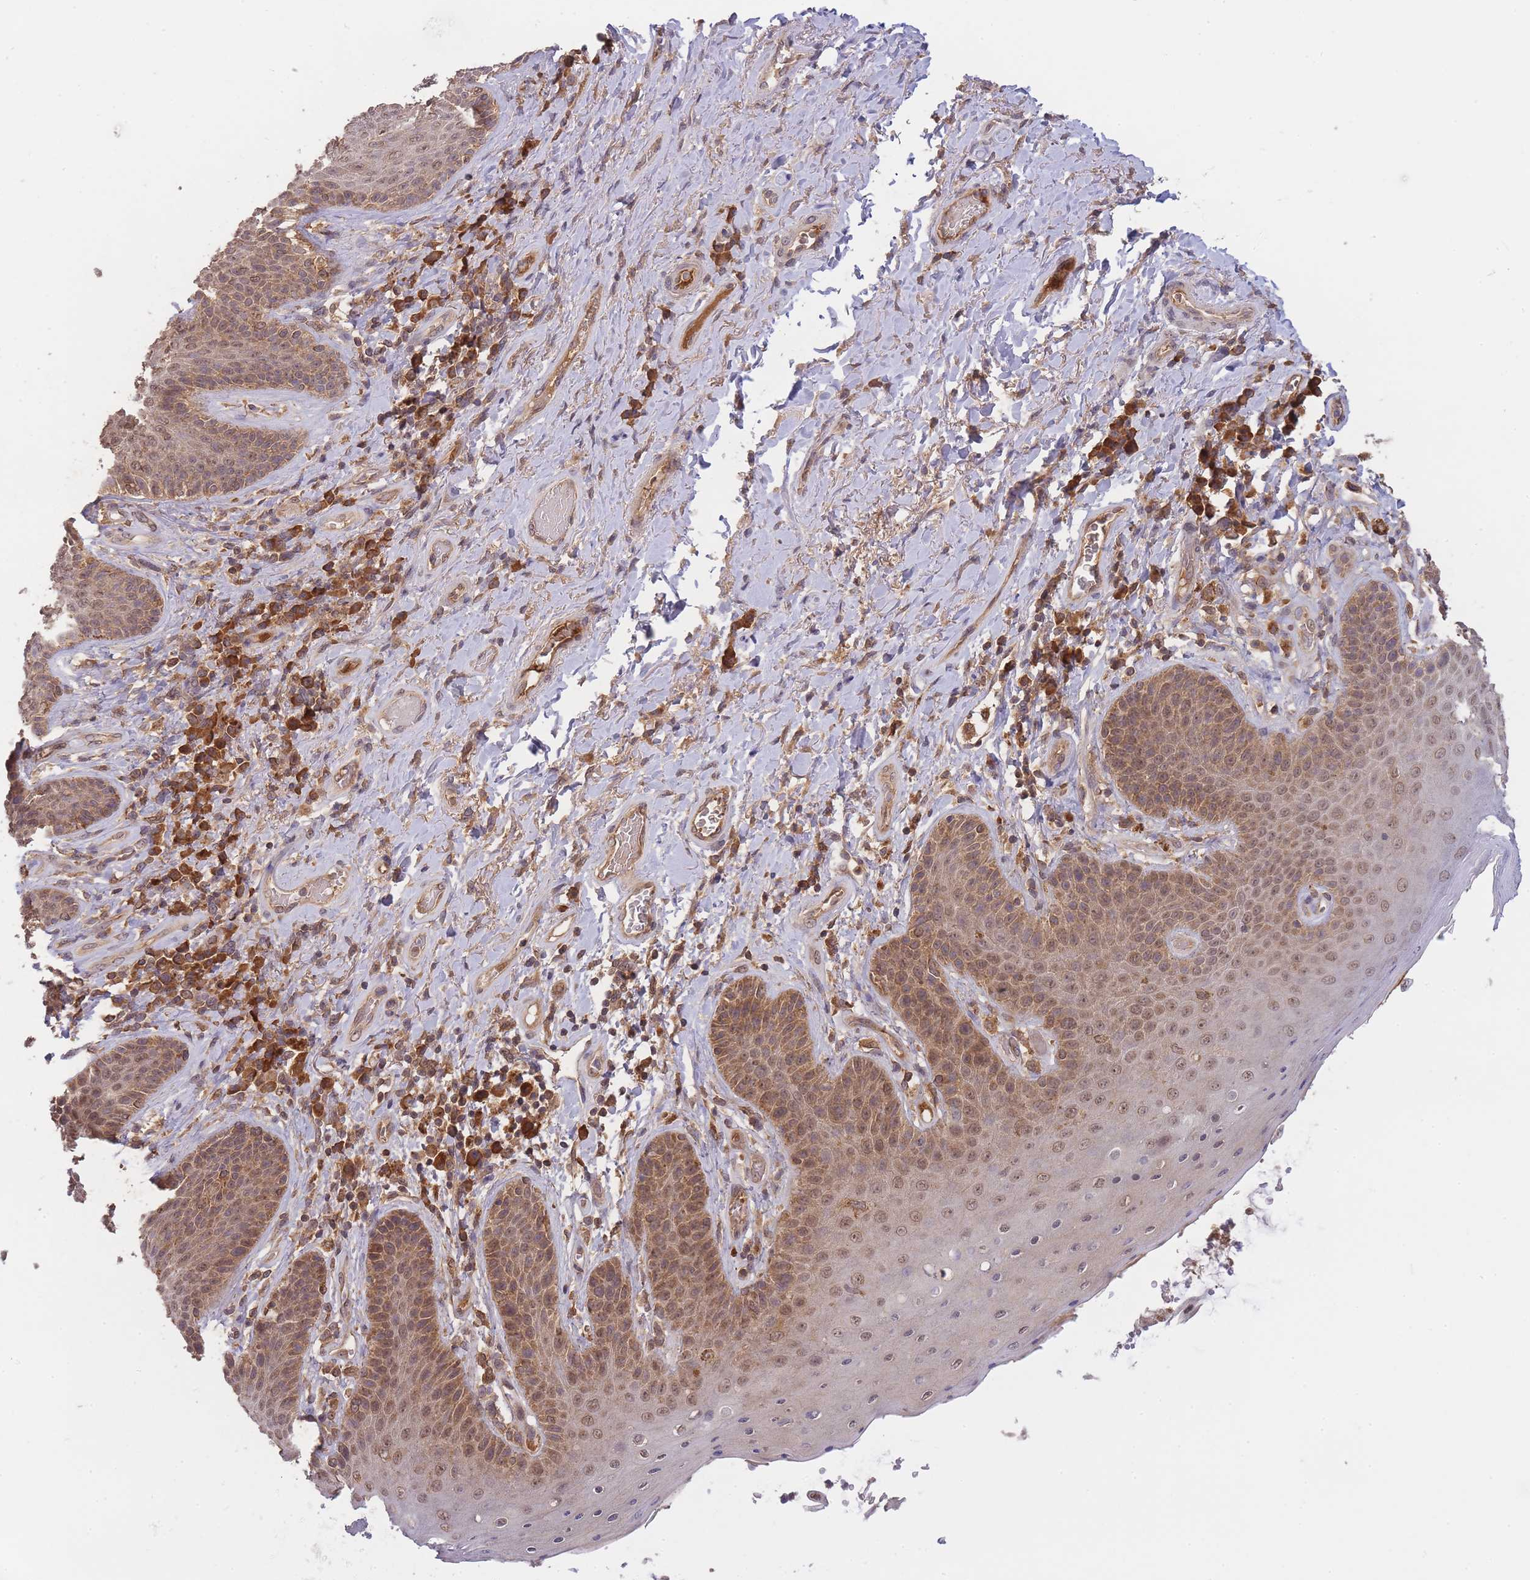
{"staining": {"intensity": "moderate", "quantity": ">75%", "location": "cytoplasmic/membranous,nuclear"}, "tissue": "skin", "cell_type": "Epidermal cells", "image_type": "normal", "snomed": [{"axis": "morphology", "description": "Normal tissue, NOS"}, {"axis": "topography", "description": "Anal"}], "caption": "Human skin stained with a brown dye demonstrates moderate cytoplasmic/membranous,nuclear positive expression in approximately >75% of epidermal cells.", "gene": "PIP4P1", "patient": {"sex": "female", "age": 89}}